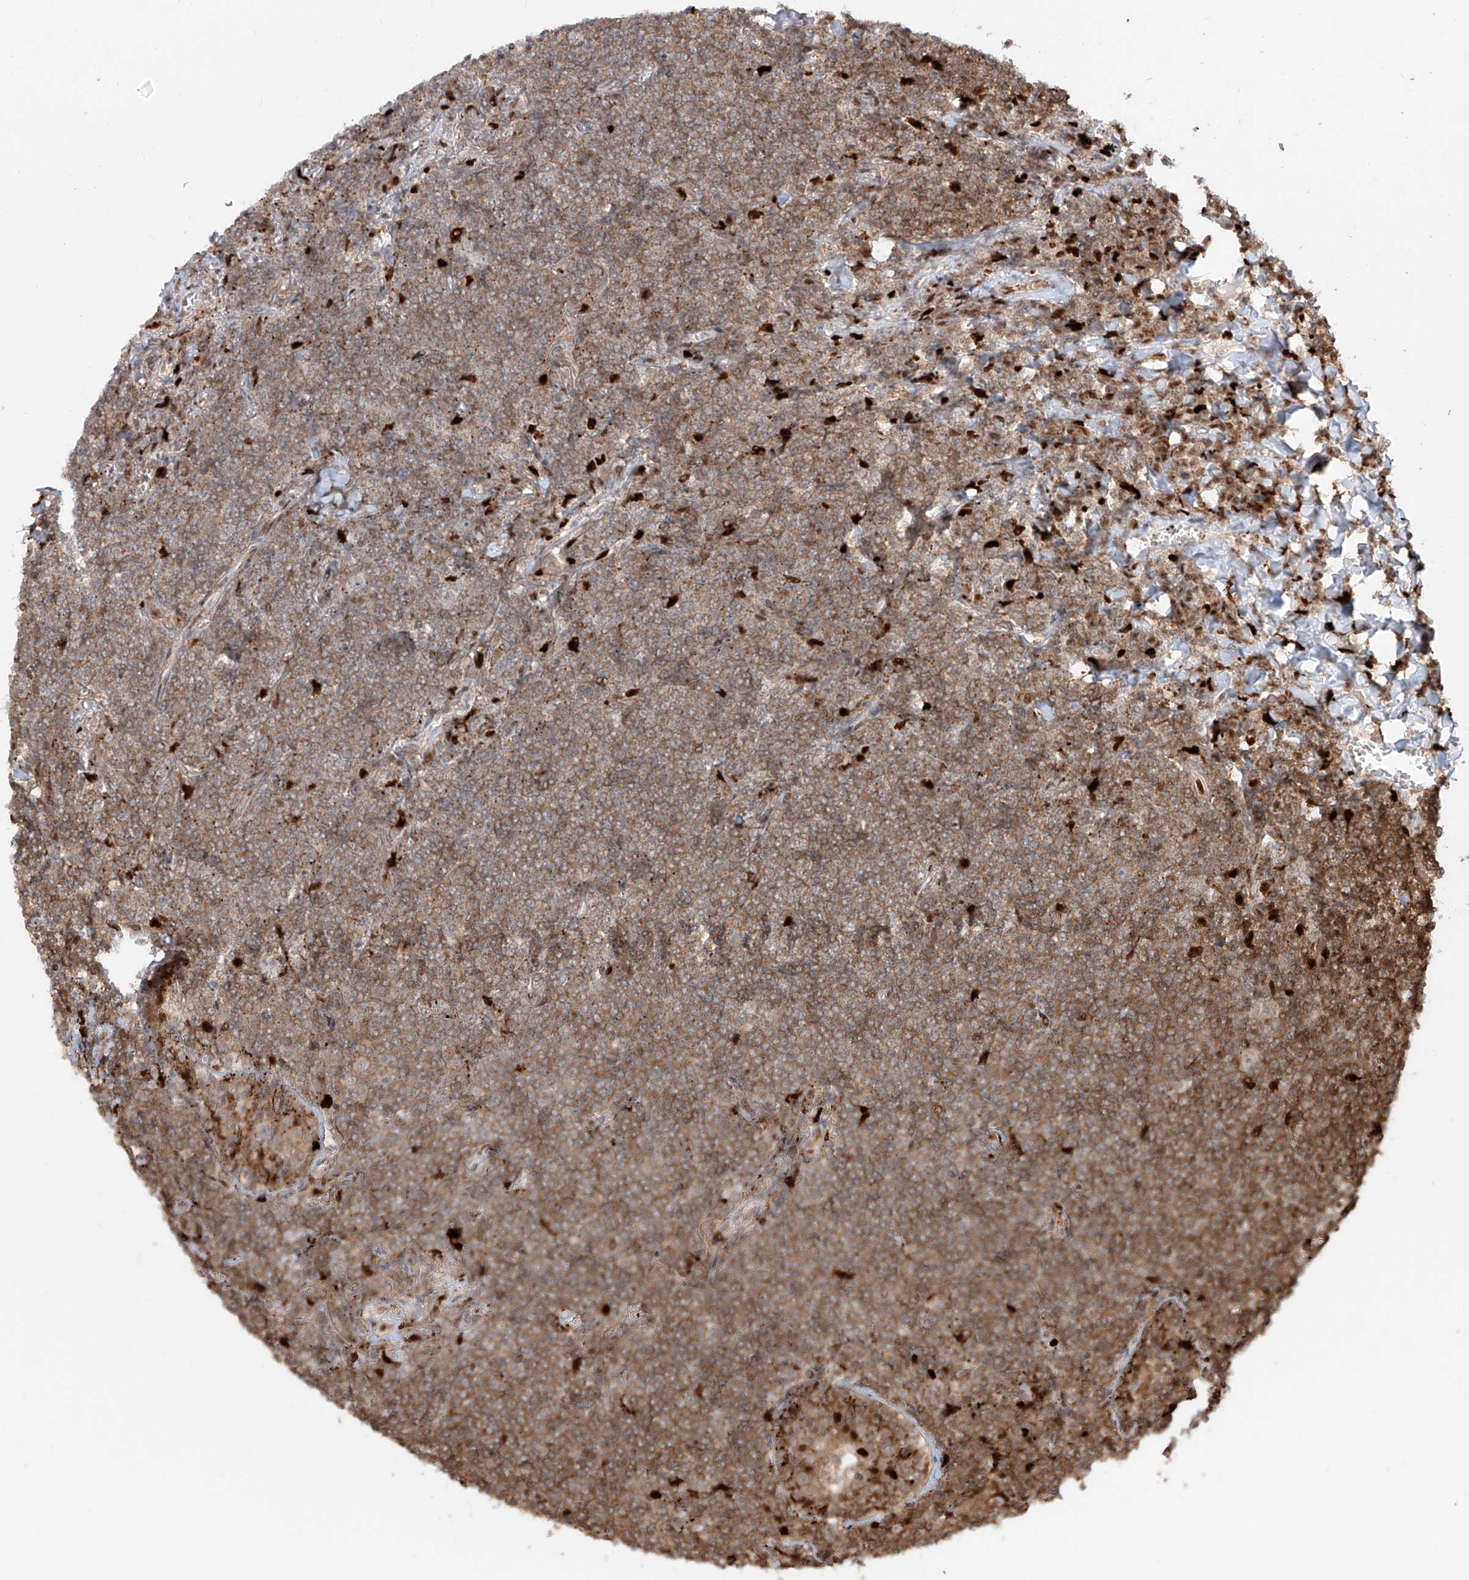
{"staining": {"intensity": "weak", "quantity": "25%-75%", "location": "cytoplasmic/membranous"}, "tissue": "lymphoma", "cell_type": "Tumor cells", "image_type": "cancer", "snomed": [{"axis": "morphology", "description": "Malignant lymphoma, non-Hodgkin's type, Low grade"}, {"axis": "topography", "description": "Lung"}], "caption": "Immunohistochemical staining of human low-grade malignant lymphoma, non-Hodgkin's type shows low levels of weak cytoplasmic/membranous protein positivity in approximately 25%-75% of tumor cells.", "gene": "DZIP1L", "patient": {"sex": "female", "age": 71}}